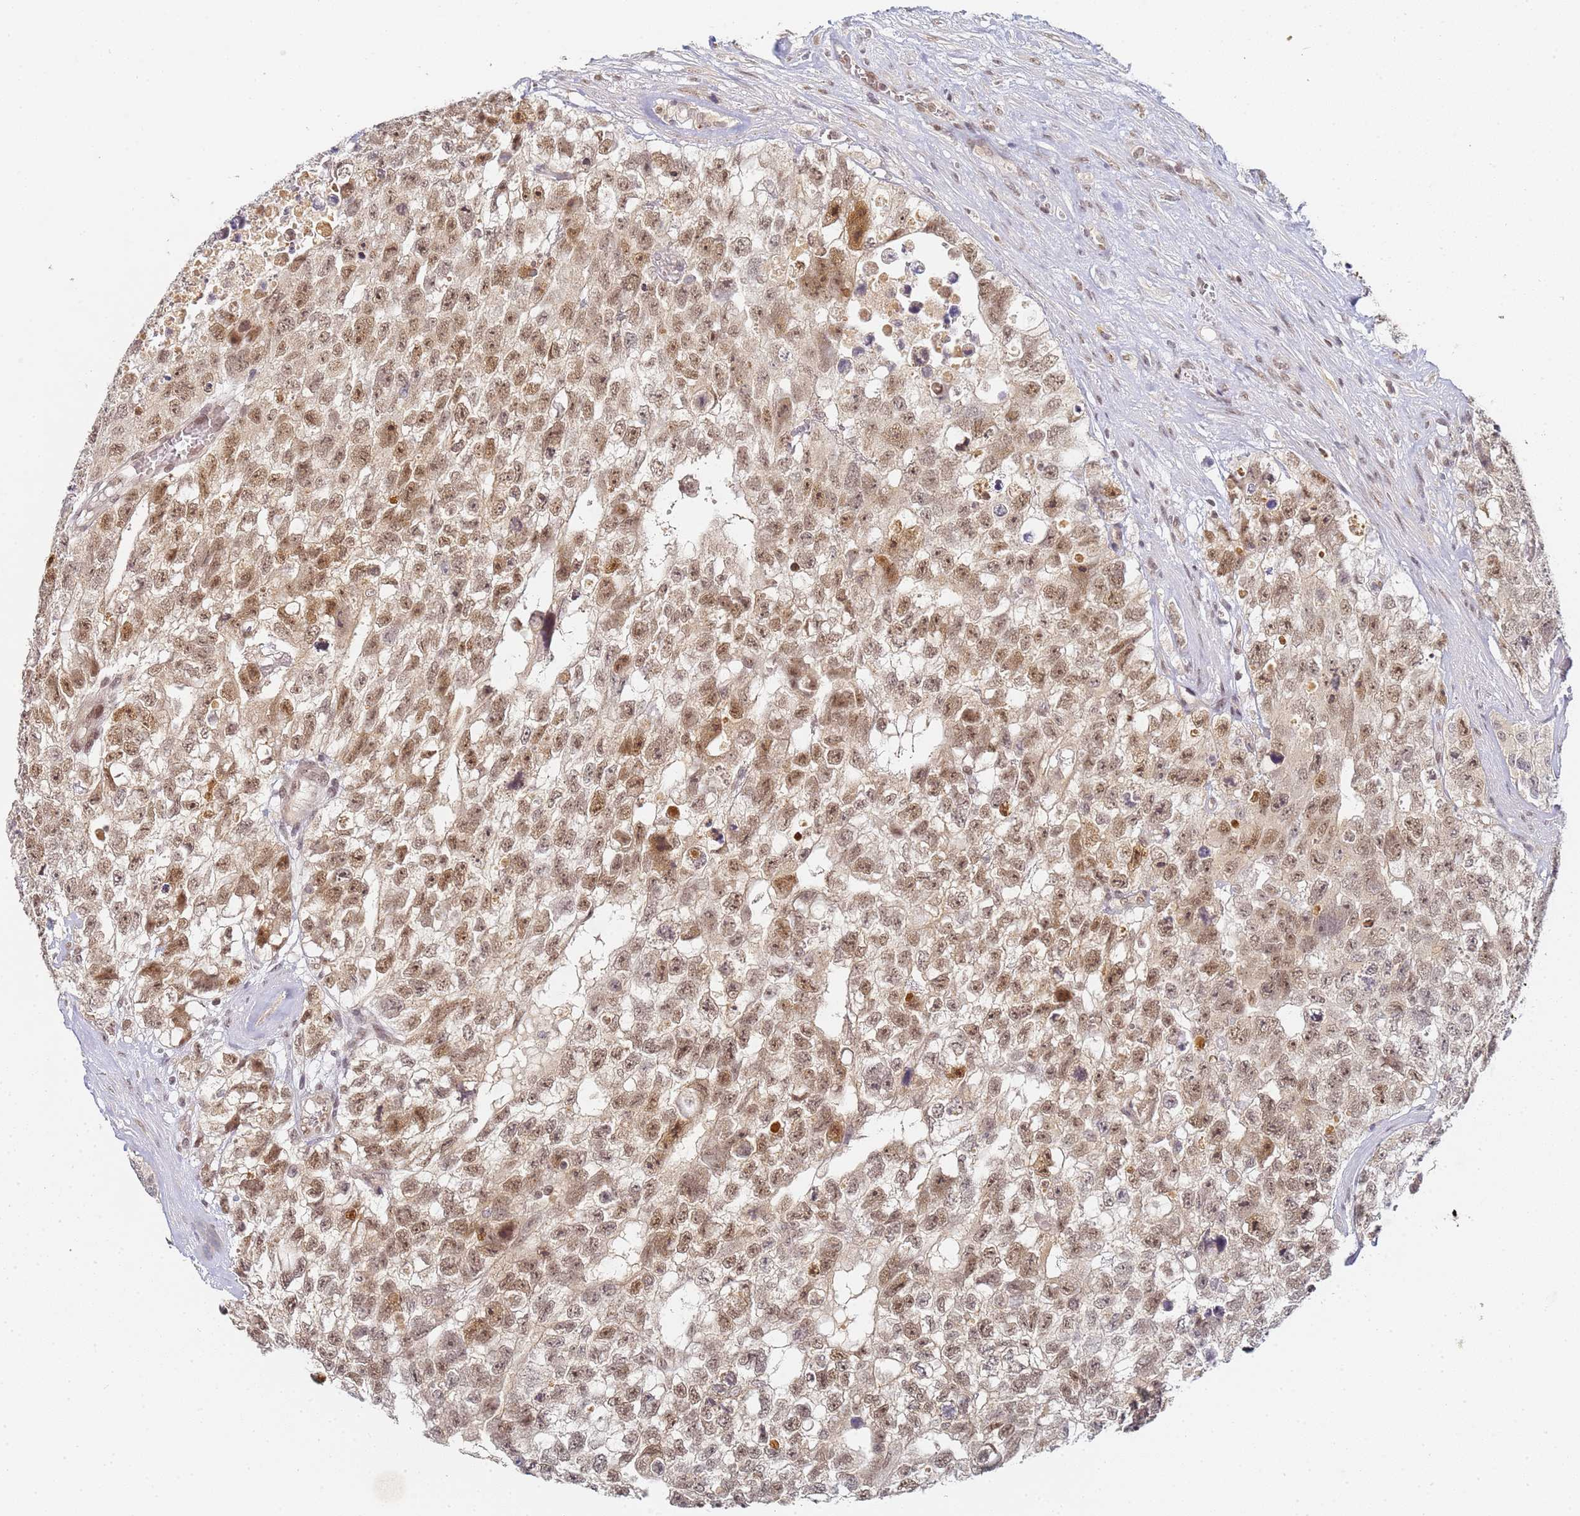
{"staining": {"intensity": "moderate", "quantity": ">75%", "location": "nuclear"}, "tissue": "testis cancer", "cell_type": "Tumor cells", "image_type": "cancer", "snomed": [{"axis": "morphology", "description": "Carcinoma, Embryonal, NOS"}, {"axis": "topography", "description": "Testis"}], "caption": "This is an image of IHC staining of embryonal carcinoma (testis), which shows moderate positivity in the nuclear of tumor cells.", "gene": "HMCES", "patient": {"sex": "male", "age": 26}}